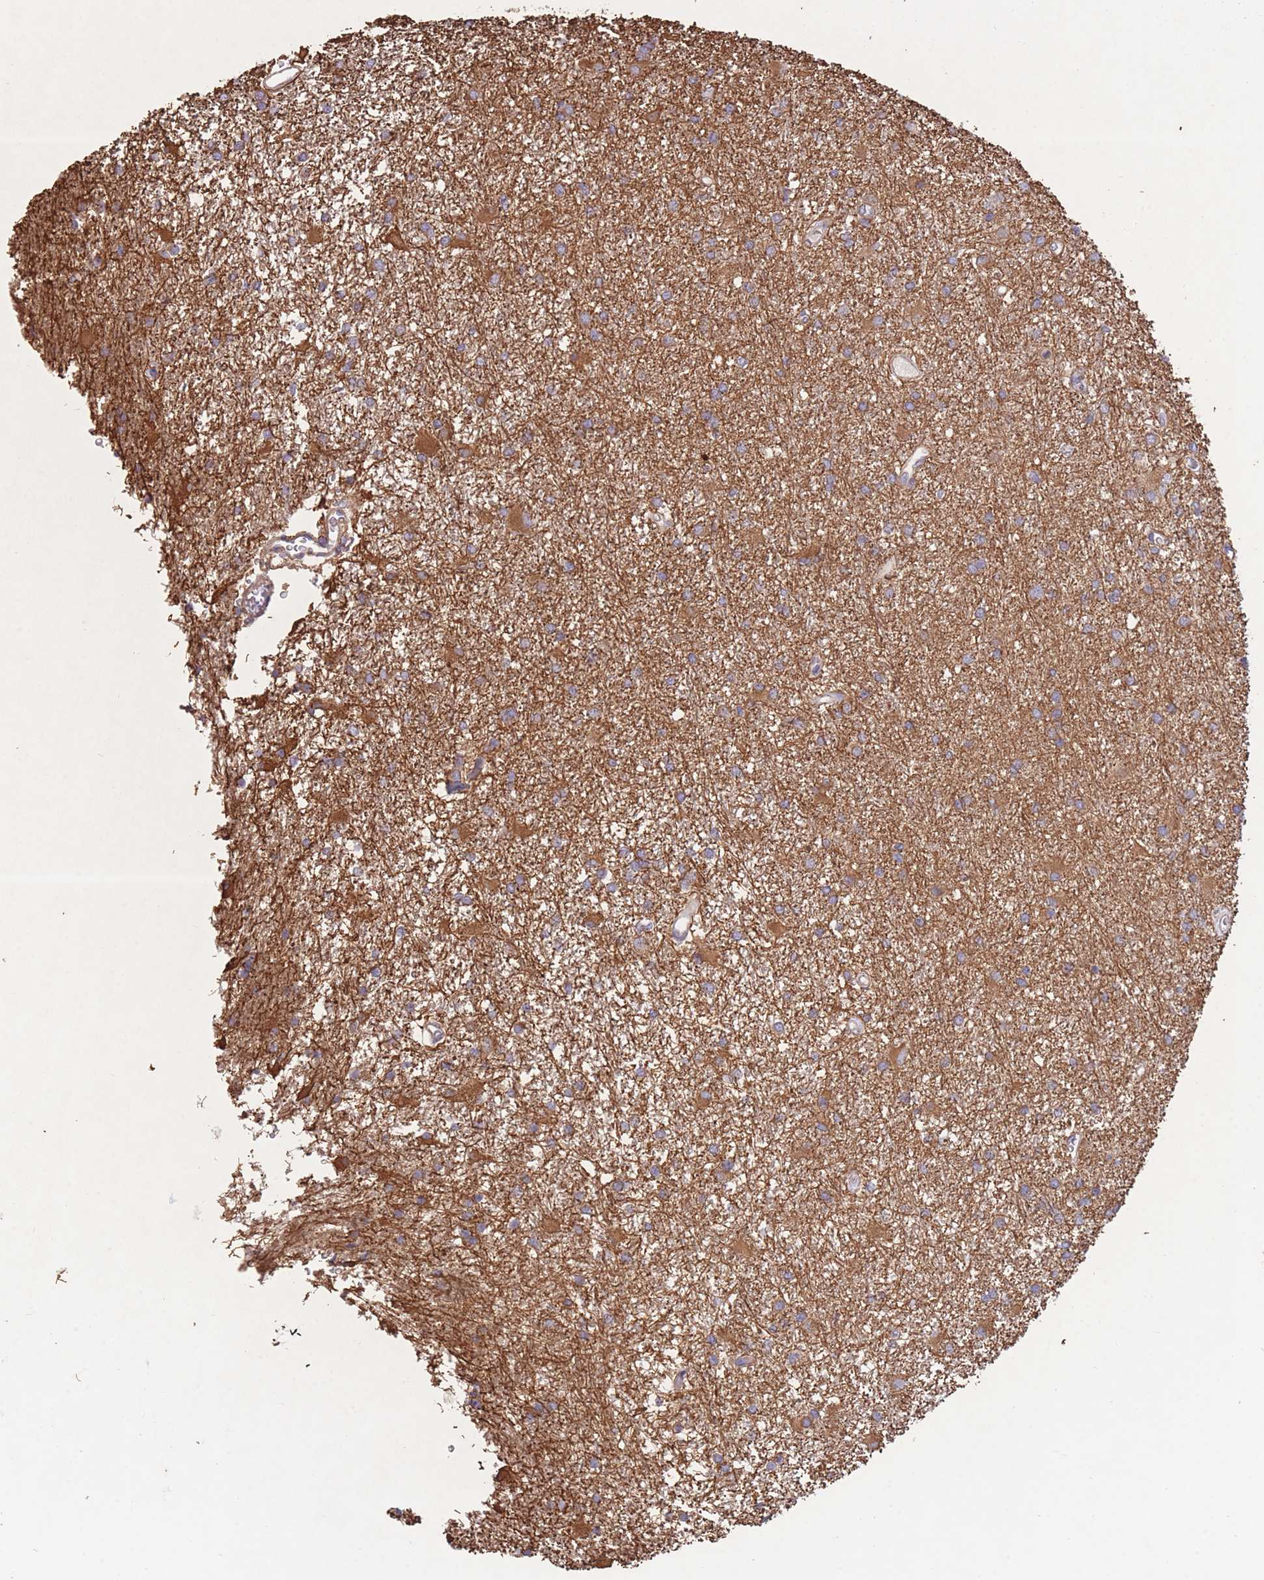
{"staining": {"intensity": "moderate", "quantity": "25%-75%", "location": "cytoplasmic/membranous"}, "tissue": "glioma", "cell_type": "Tumor cells", "image_type": "cancer", "snomed": [{"axis": "morphology", "description": "Glioma, malignant, High grade"}, {"axis": "topography", "description": "Brain"}], "caption": "Moderate cytoplasmic/membranous positivity for a protein is appreciated in about 25%-75% of tumor cells of glioma using immunohistochemistry.", "gene": "FKBP8", "patient": {"sex": "female", "age": 50}}